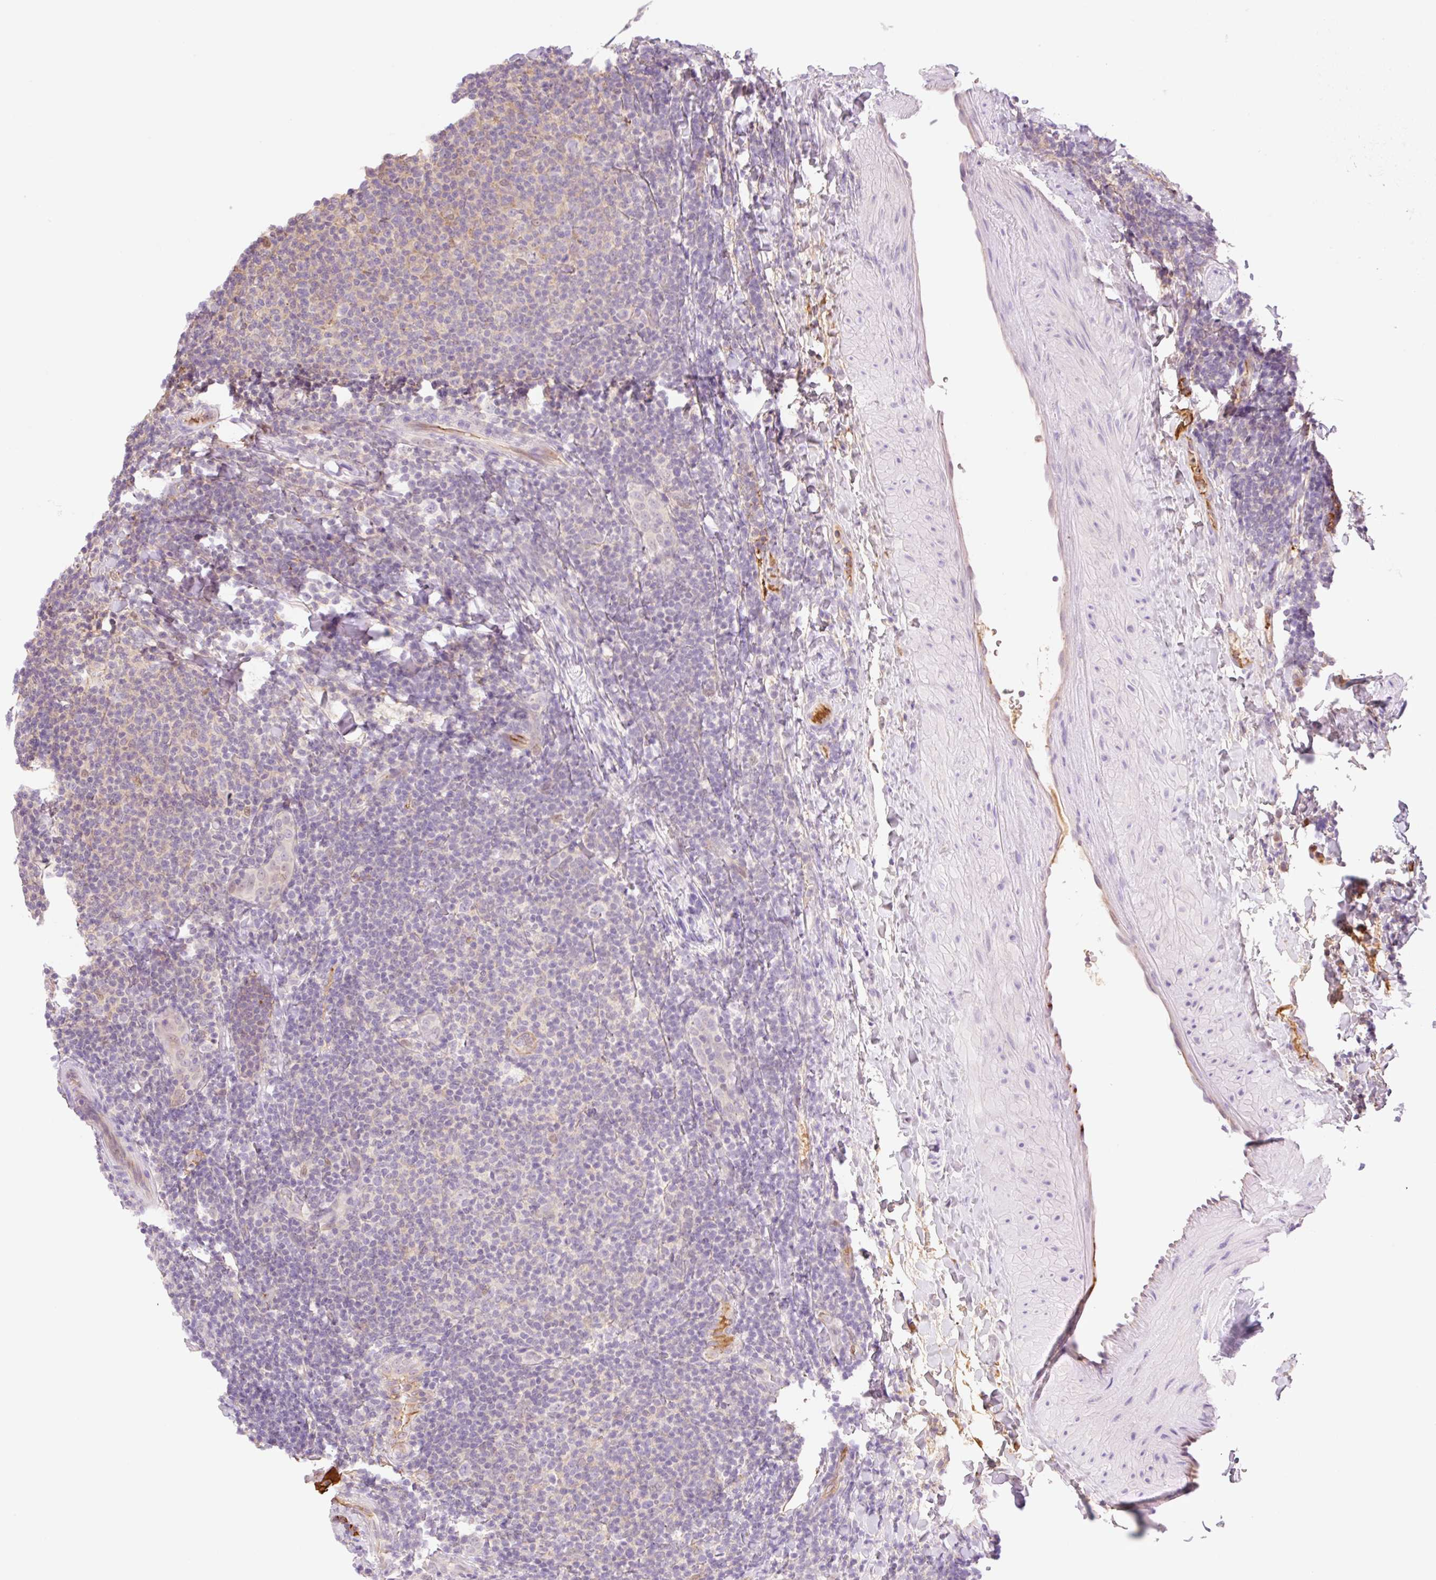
{"staining": {"intensity": "negative", "quantity": "none", "location": "none"}, "tissue": "lymphoma", "cell_type": "Tumor cells", "image_type": "cancer", "snomed": [{"axis": "morphology", "description": "Malignant lymphoma, non-Hodgkin's type, Low grade"}, {"axis": "topography", "description": "Lymph node"}], "caption": "DAB immunohistochemical staining of malignant lymphoma, non-Hodgkin's type (low-grade) displays no significant positivity in tumor cells. The staining was performed using DAB to visualize the protein expression in brown, while the nuclei were stained in blue with hematoxylin (Magnification: 20x).", "gene": "HEBP1", "patient": {"sex": "male", "age": 66}}